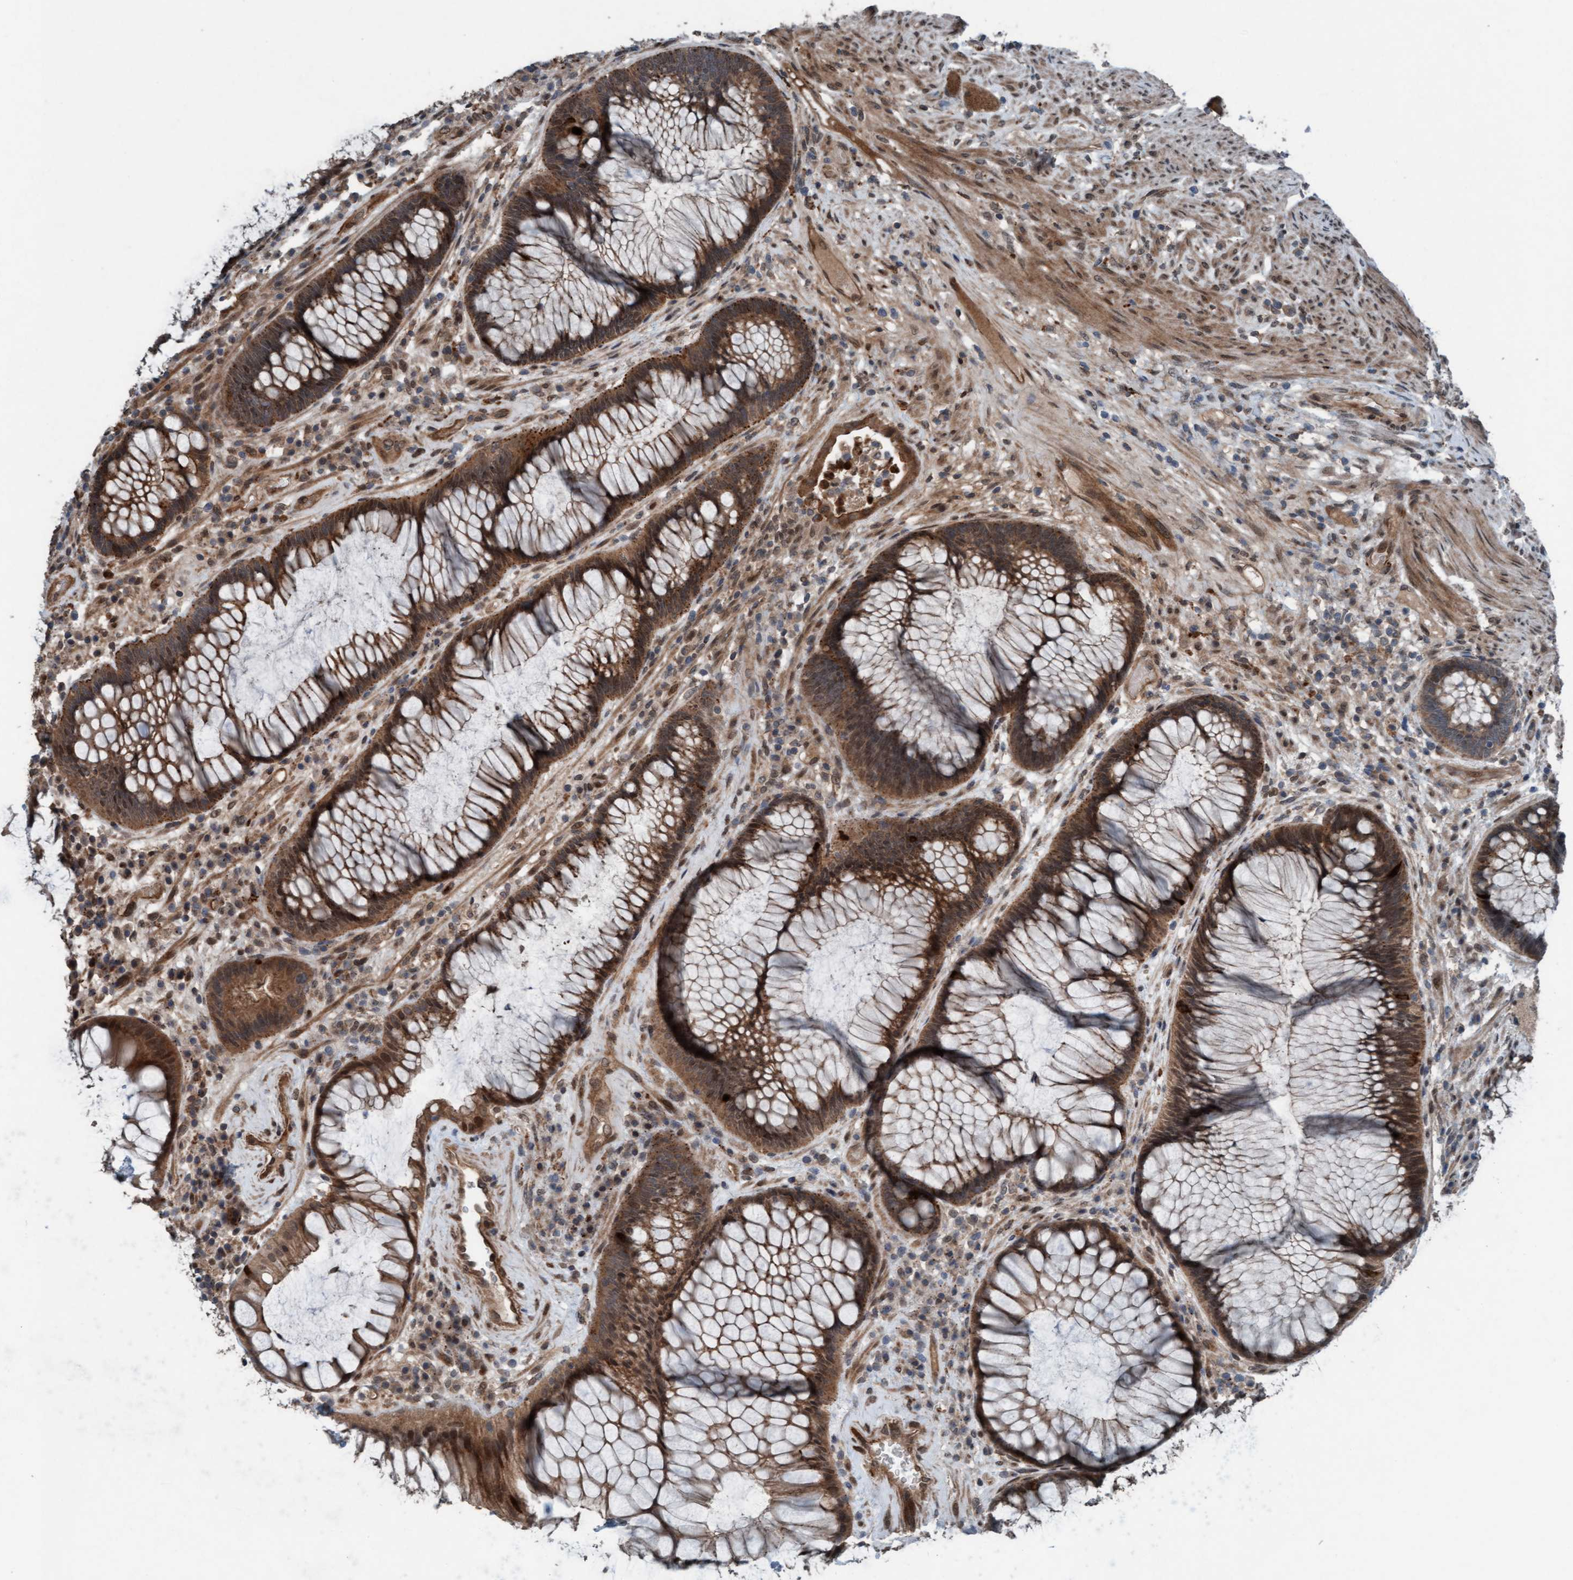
{"staining": {"intensity": "moderate", "quantity": ">75%", "location": "cytoplasmic/membranous"}, "tissue": "rectum", "cell_type": "Glandular cells", "image_type": "normal", "snomed": [{"axis": "morphology", "description": "Normal tissue, NOS"}, {"axis": "topography", "description": "Rectum"}], "caption": "Rectum stained with a brown dye displays moderate cytoplasmic/membranous positive expression in approximately >75% of glandular cells.", "gene": "PLXNB2", "patient": {"sex": "male", "age": 51}}